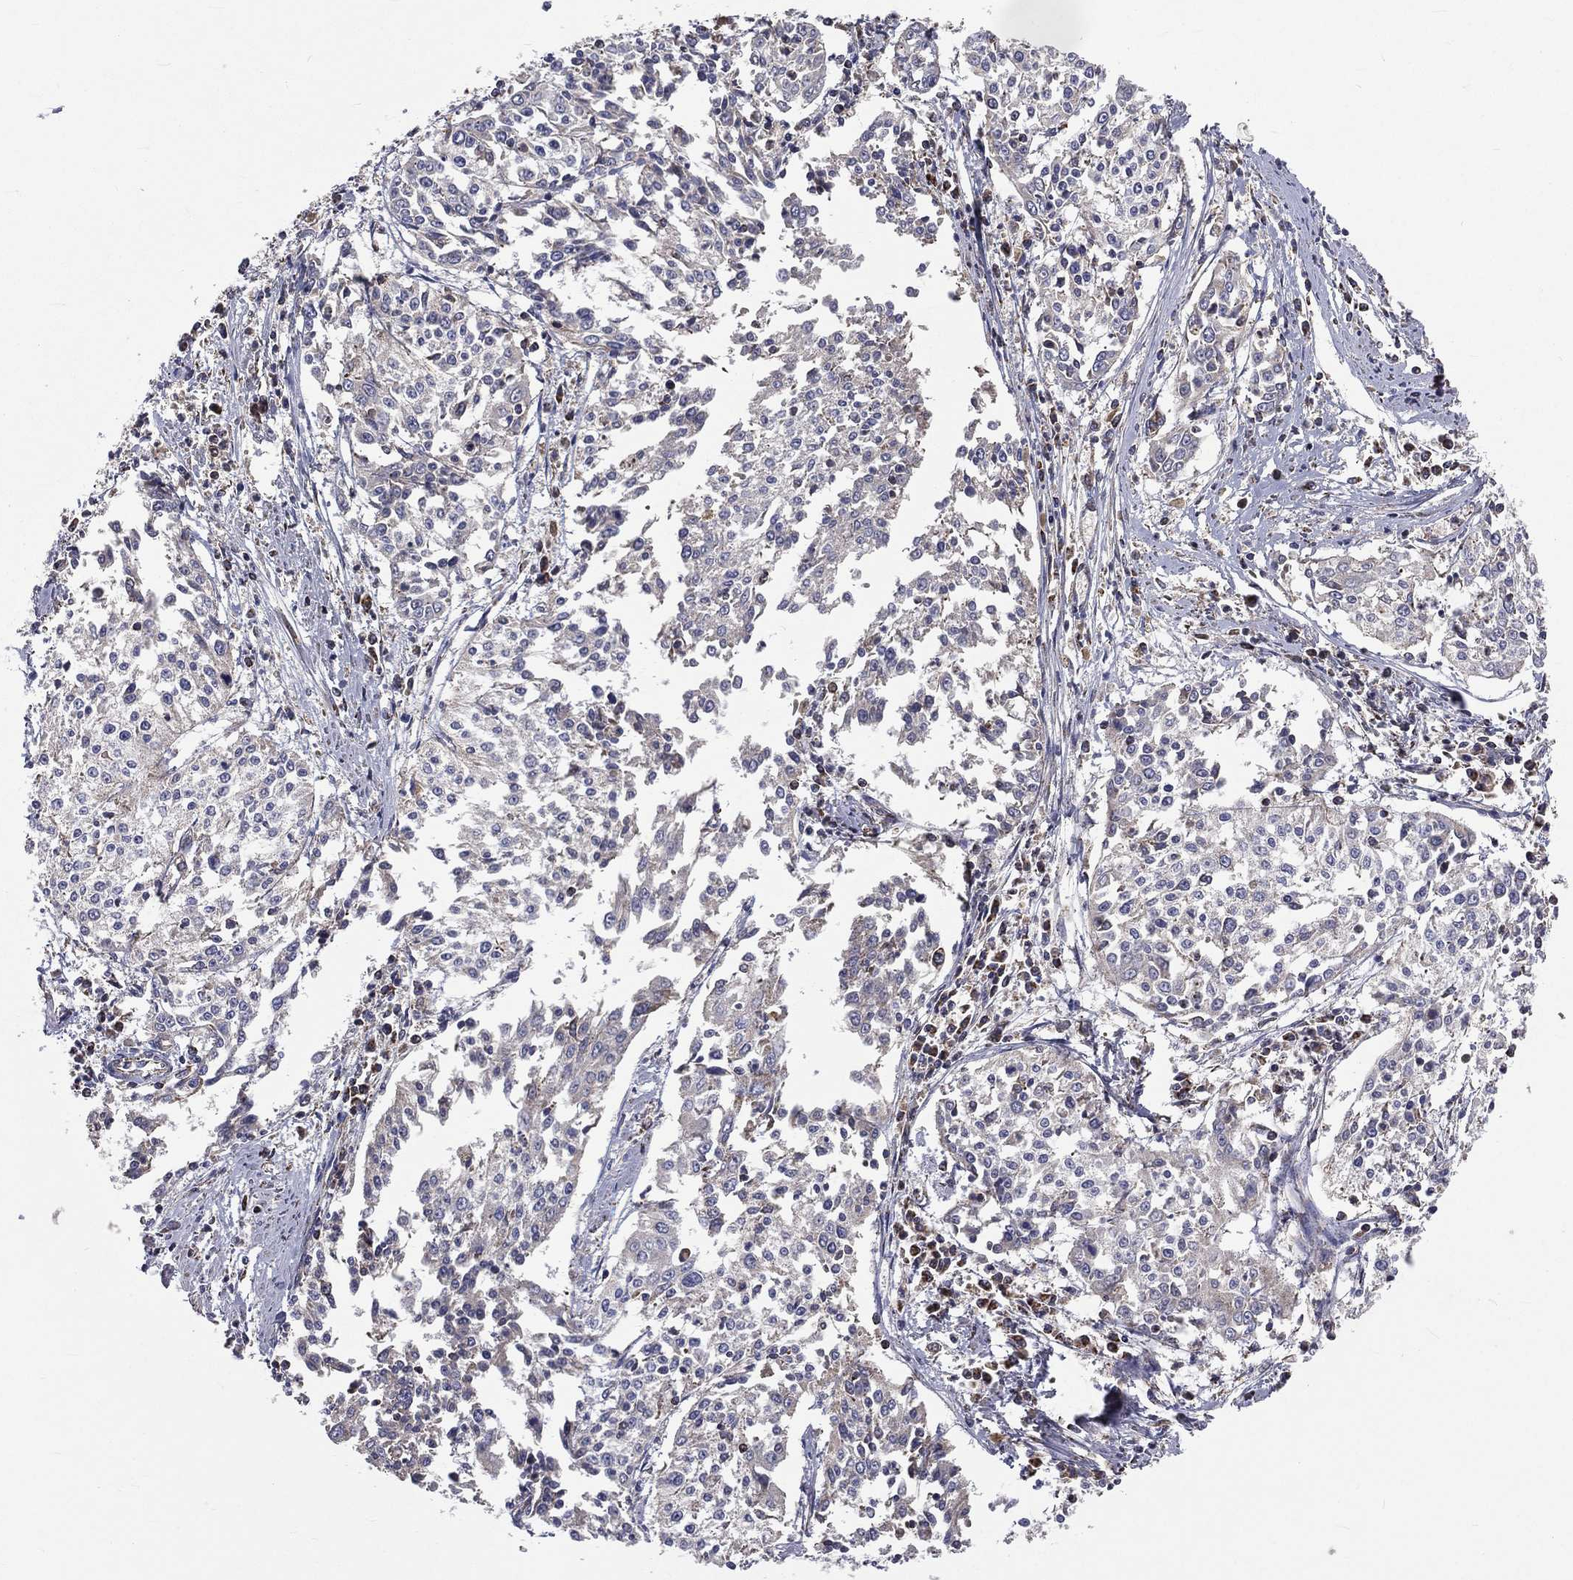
{"staining": {"intensity": "negative", "quantity": "none", "location": "none"}, "tissue": "cervical cancer", "cell_type": "Tumor cells", "image_type": "cancer", "snomed": [{"axis": "morphology", "description": "Squamous cell carcinoma, NOS"}, {"axis": "topography", "description": "Cervix"}], "caption": "A histopathology image of cervical squamous cell carcinoma stained for a protein demonstrates no brown staining in tumor cells.", "gene": "GPD1", "patient": {"sex": "female", "age": 41}}